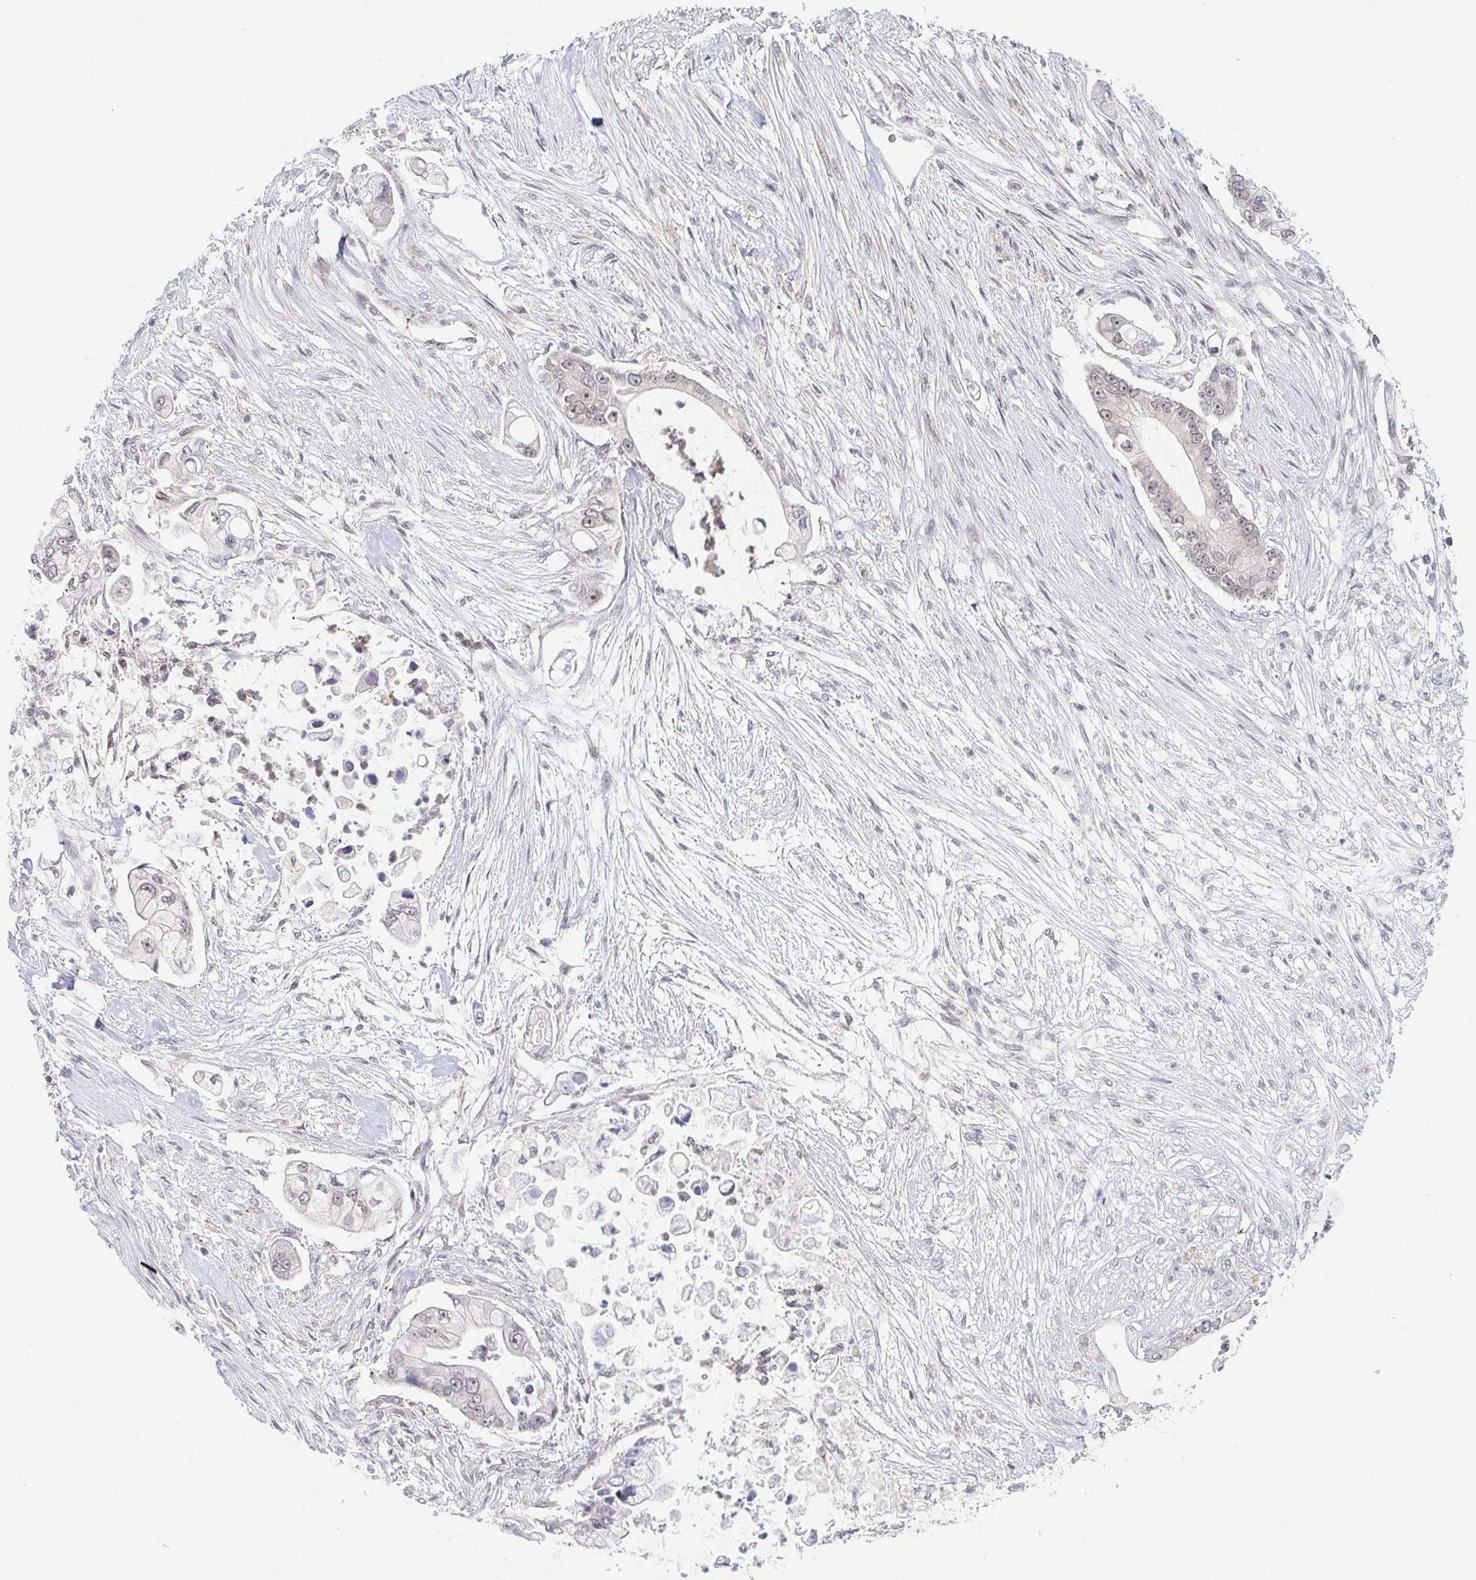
{"staining": {"intensity": "weak", "quantity": "25%-75%", "location": "nuclear"}, "tissue": "pancreatic cancer", "cell_type": "Tumor cells", "image_type": "cancer", "snomed": [{"axis": "morphology", "description": "Adenocarcinoma, NOS"}, {"axis": "topography", "description": "Pancreas"}], "caption": "This is an image of immunohistochemistry (IHC) staining of pancreatic cancer, which shows weak positivity in the nuclear of tumor cells.", "gene": "CHD2", "patient": {"sex": "female", "age": 69}}